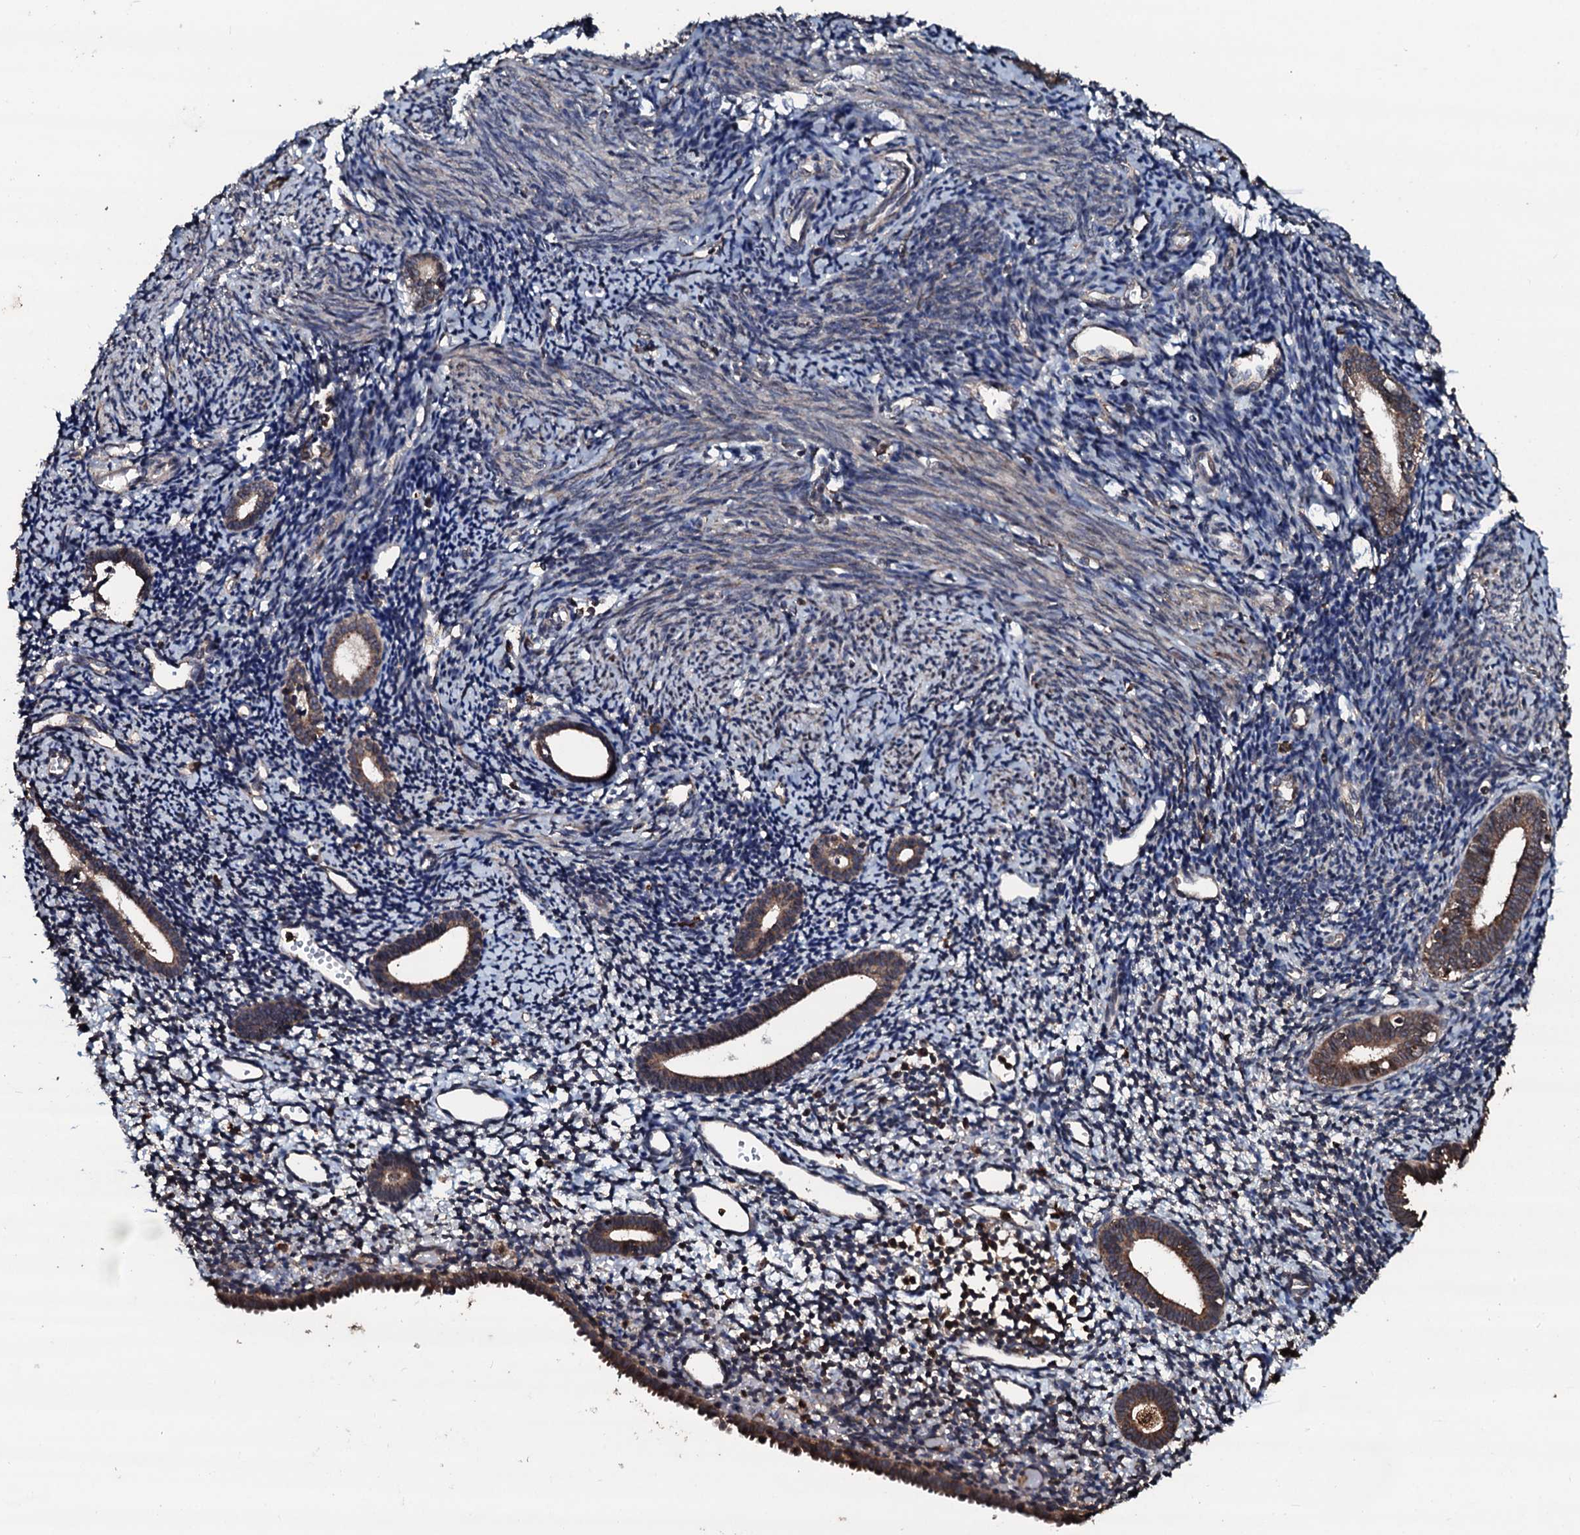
{"staining": {"intensity": "negative", "quantity": "none", "location": "none"}, "tissue": "endometrium", "cell_type": "Cells in endometrial stroma", "image_type": "normal", "snomed": [{"axis": "morphology", "description": "Normal tissue, NOS"}, {"axis": "topography", "description": "Endometrium"}], "caption": "This is an immunohistochemistry histopathology image of unremarkable endometrium. There is no expression in cells in endometrial stroma.", "gene": "SDHAF2", "patient": {"sex": "female", "age": 56}}